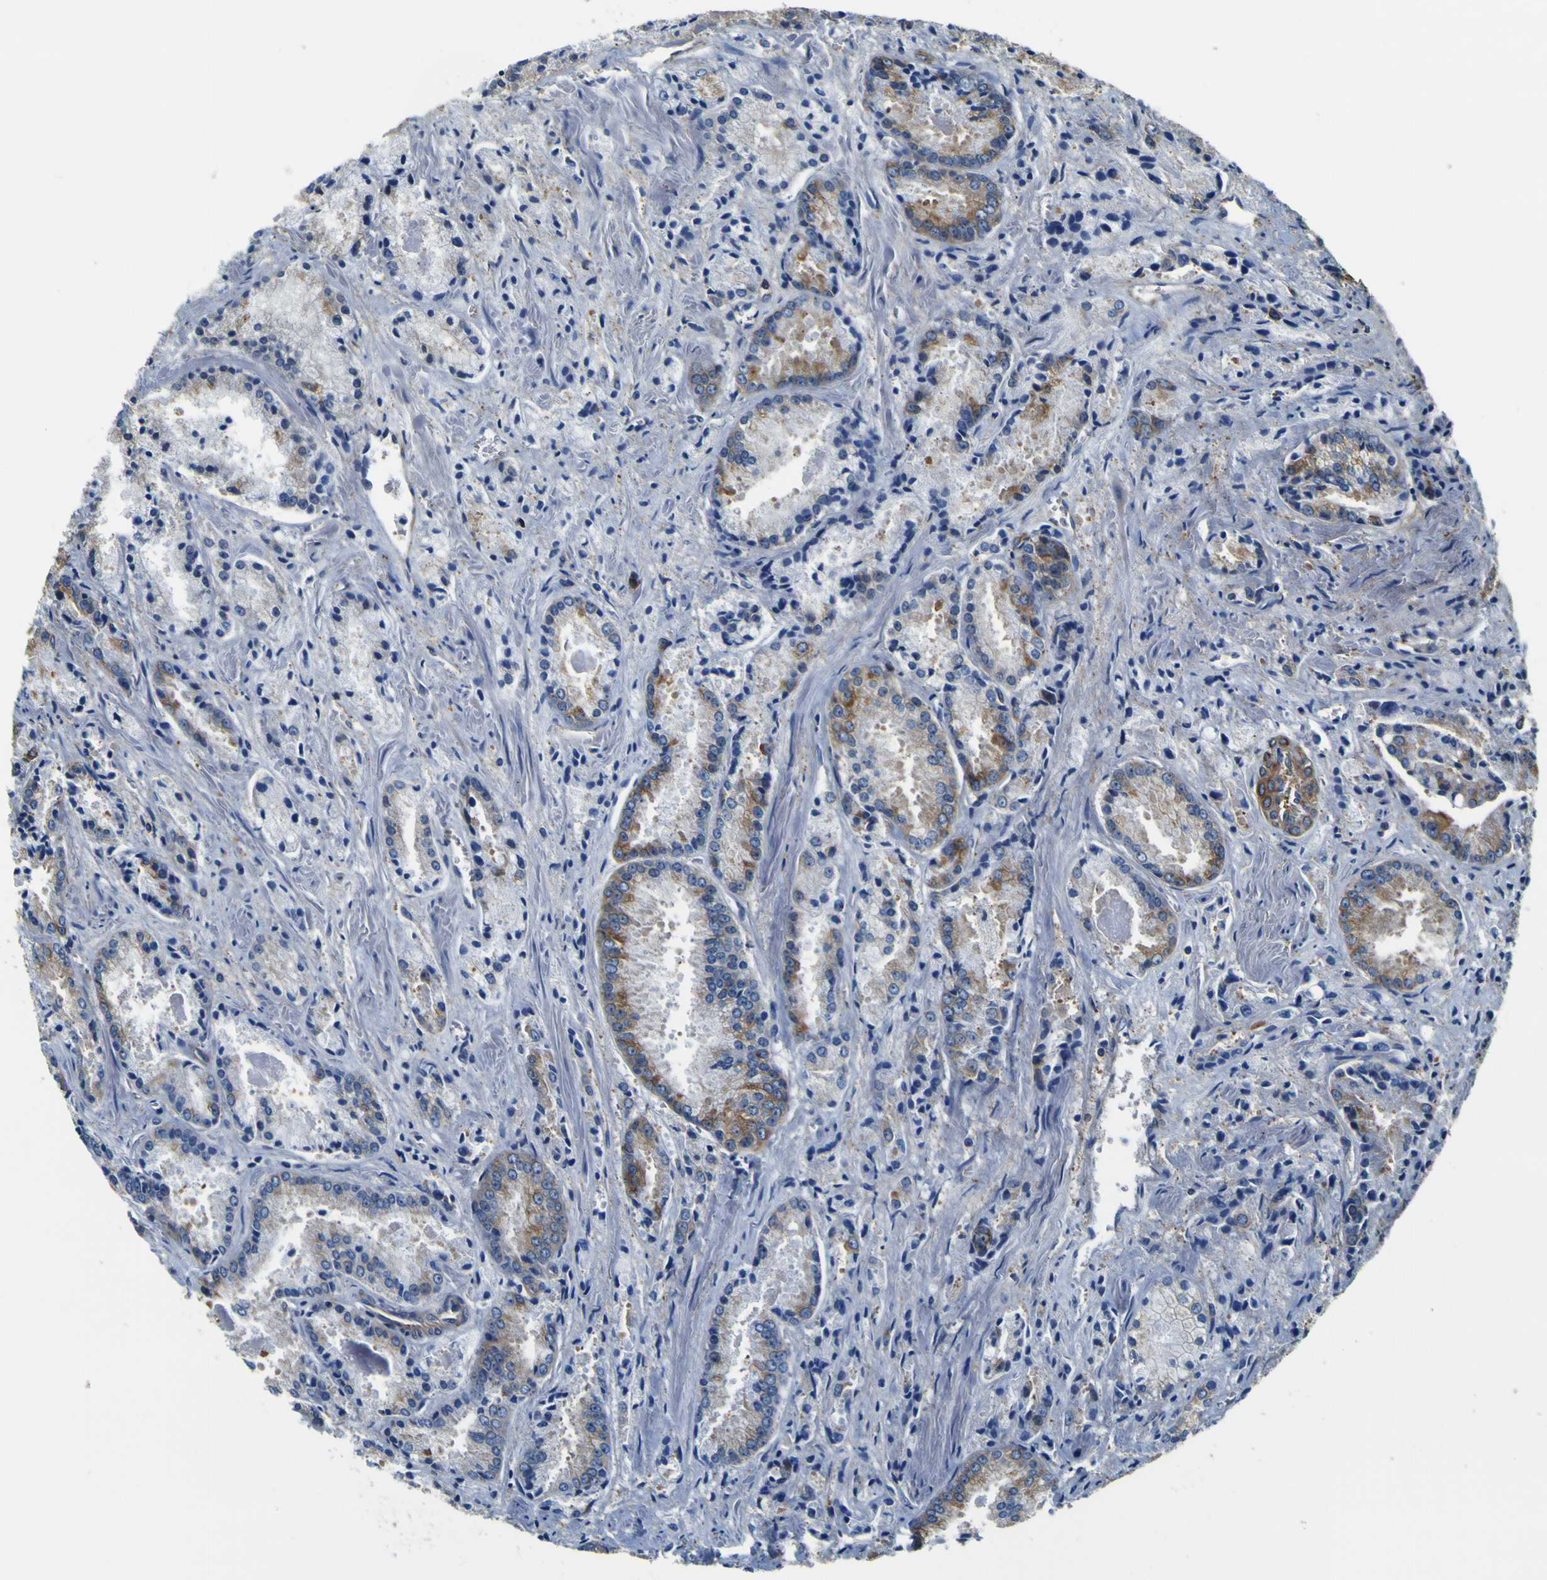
{"staining": {"intensity": "weak", "quantity": "<25%", "location": "cytoplasmic/membranous"}, "tissue": "prostate cancer", "cell_type": "Tumor cells", "image_type": "cancer", "snomed": [{"axis": "morphology", "description": "Adenocarcinoma, Low grade"}, {"axis": "topography", "description": "Prostate"}], "caption": "Immunohistochemistry (IHC) of prostate low-grade adenocarcinoma reveals no expression in tumor cells.", "gene": "TUBA1B", "patient": {"sex": "male", "age": 64}}